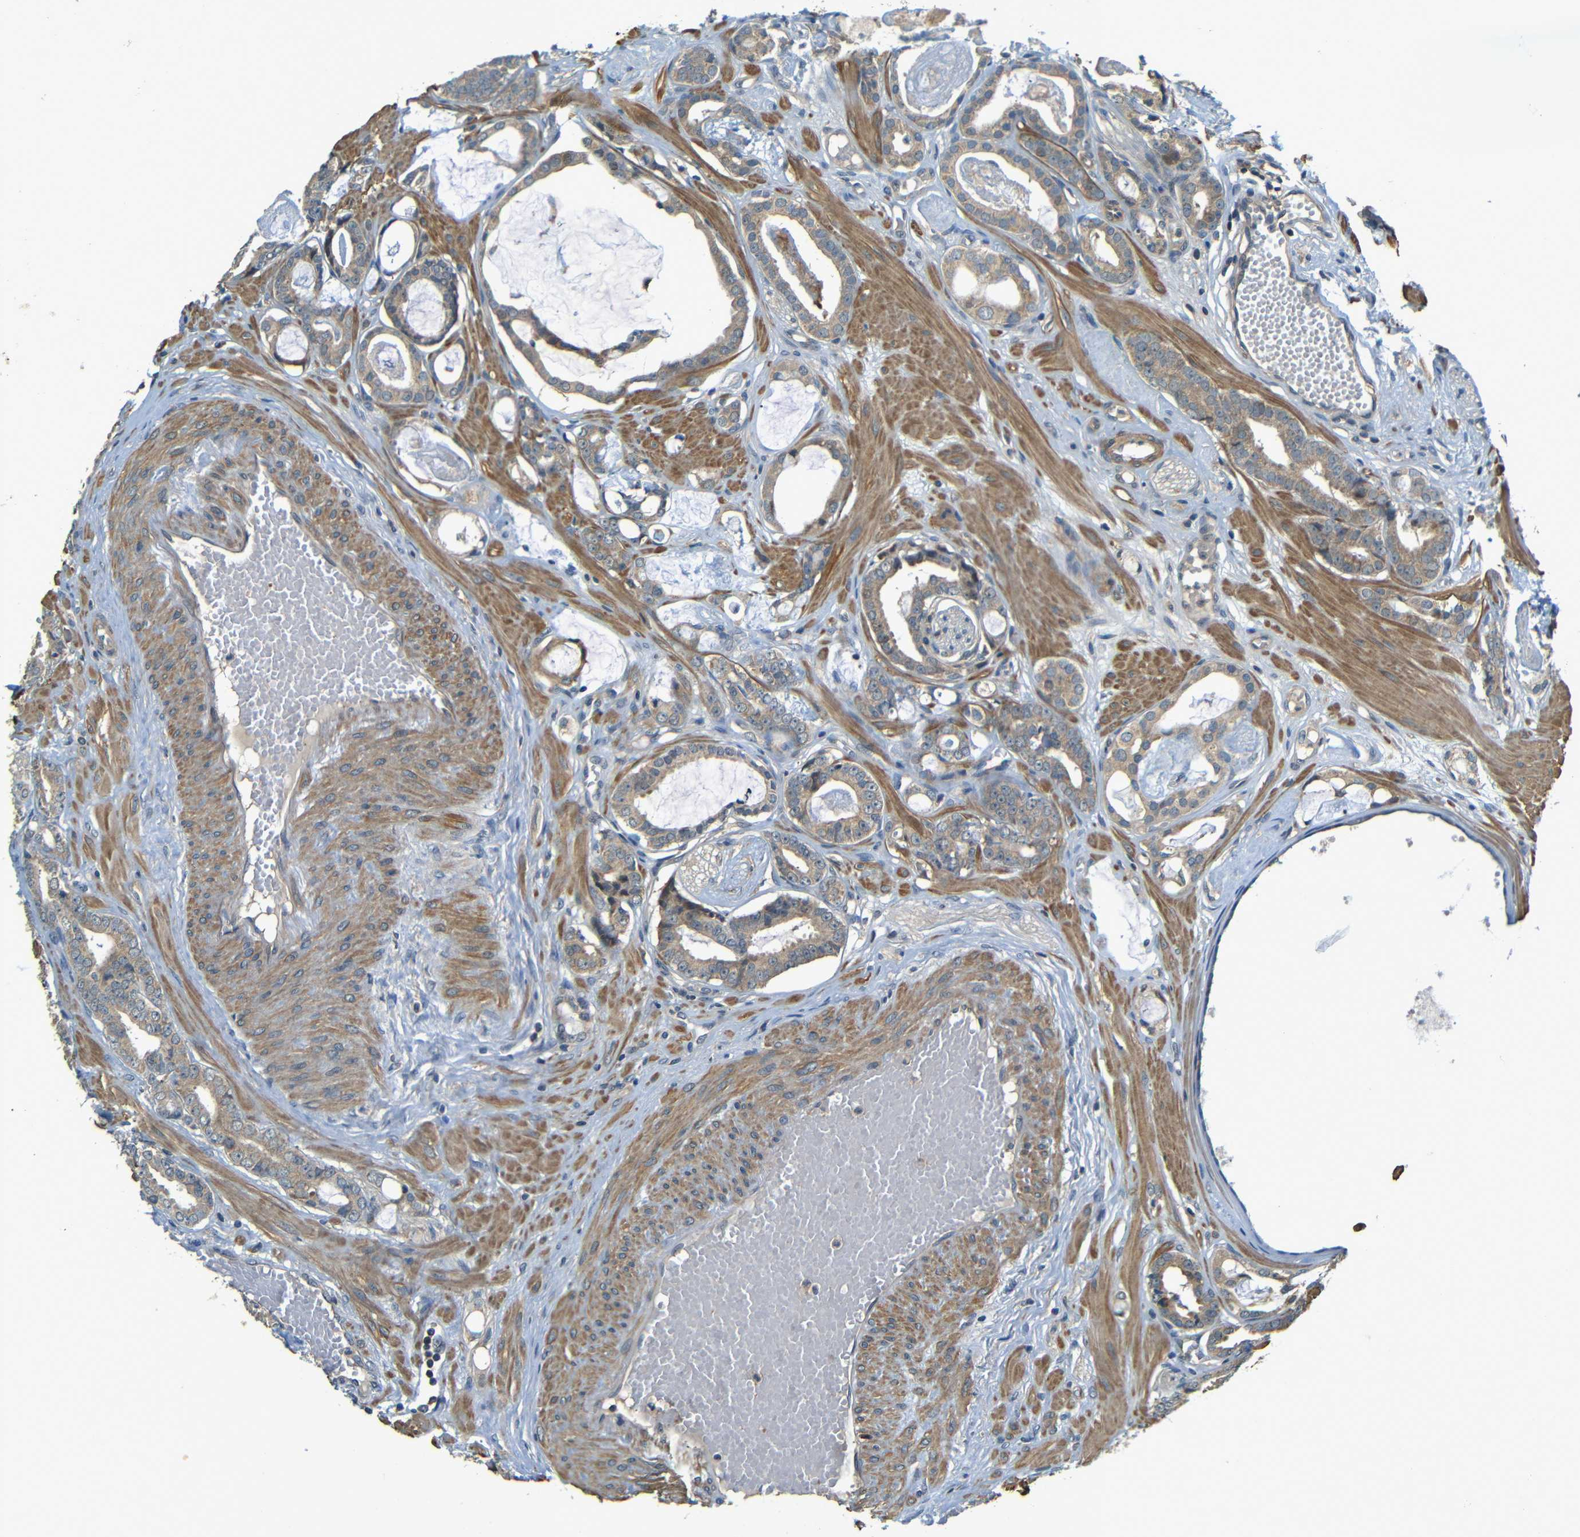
{"staining": {"intensity": "weak", "quantity": ">75%", "location": "cytoplasmic/membranous"}, "tissue": "prostate cancer", "cell_type": "Tumor cells", "image_type": "cancer", "snomed": [{"axis": "morphology", "description": "Adenocarcinoma, Low grade"}, {"axis": "topography", "description": "Prostate"}], "caption": "This micrograph exhibits immunohistochemistry (IHC) staining of human low-grade adenocarcinoma (prostate), with low weak cytoplasmic/membranous expression in about >75% of tumor cells.", "gene": "FNDC3A", "patient": {"sex": "male", "age": 53}}